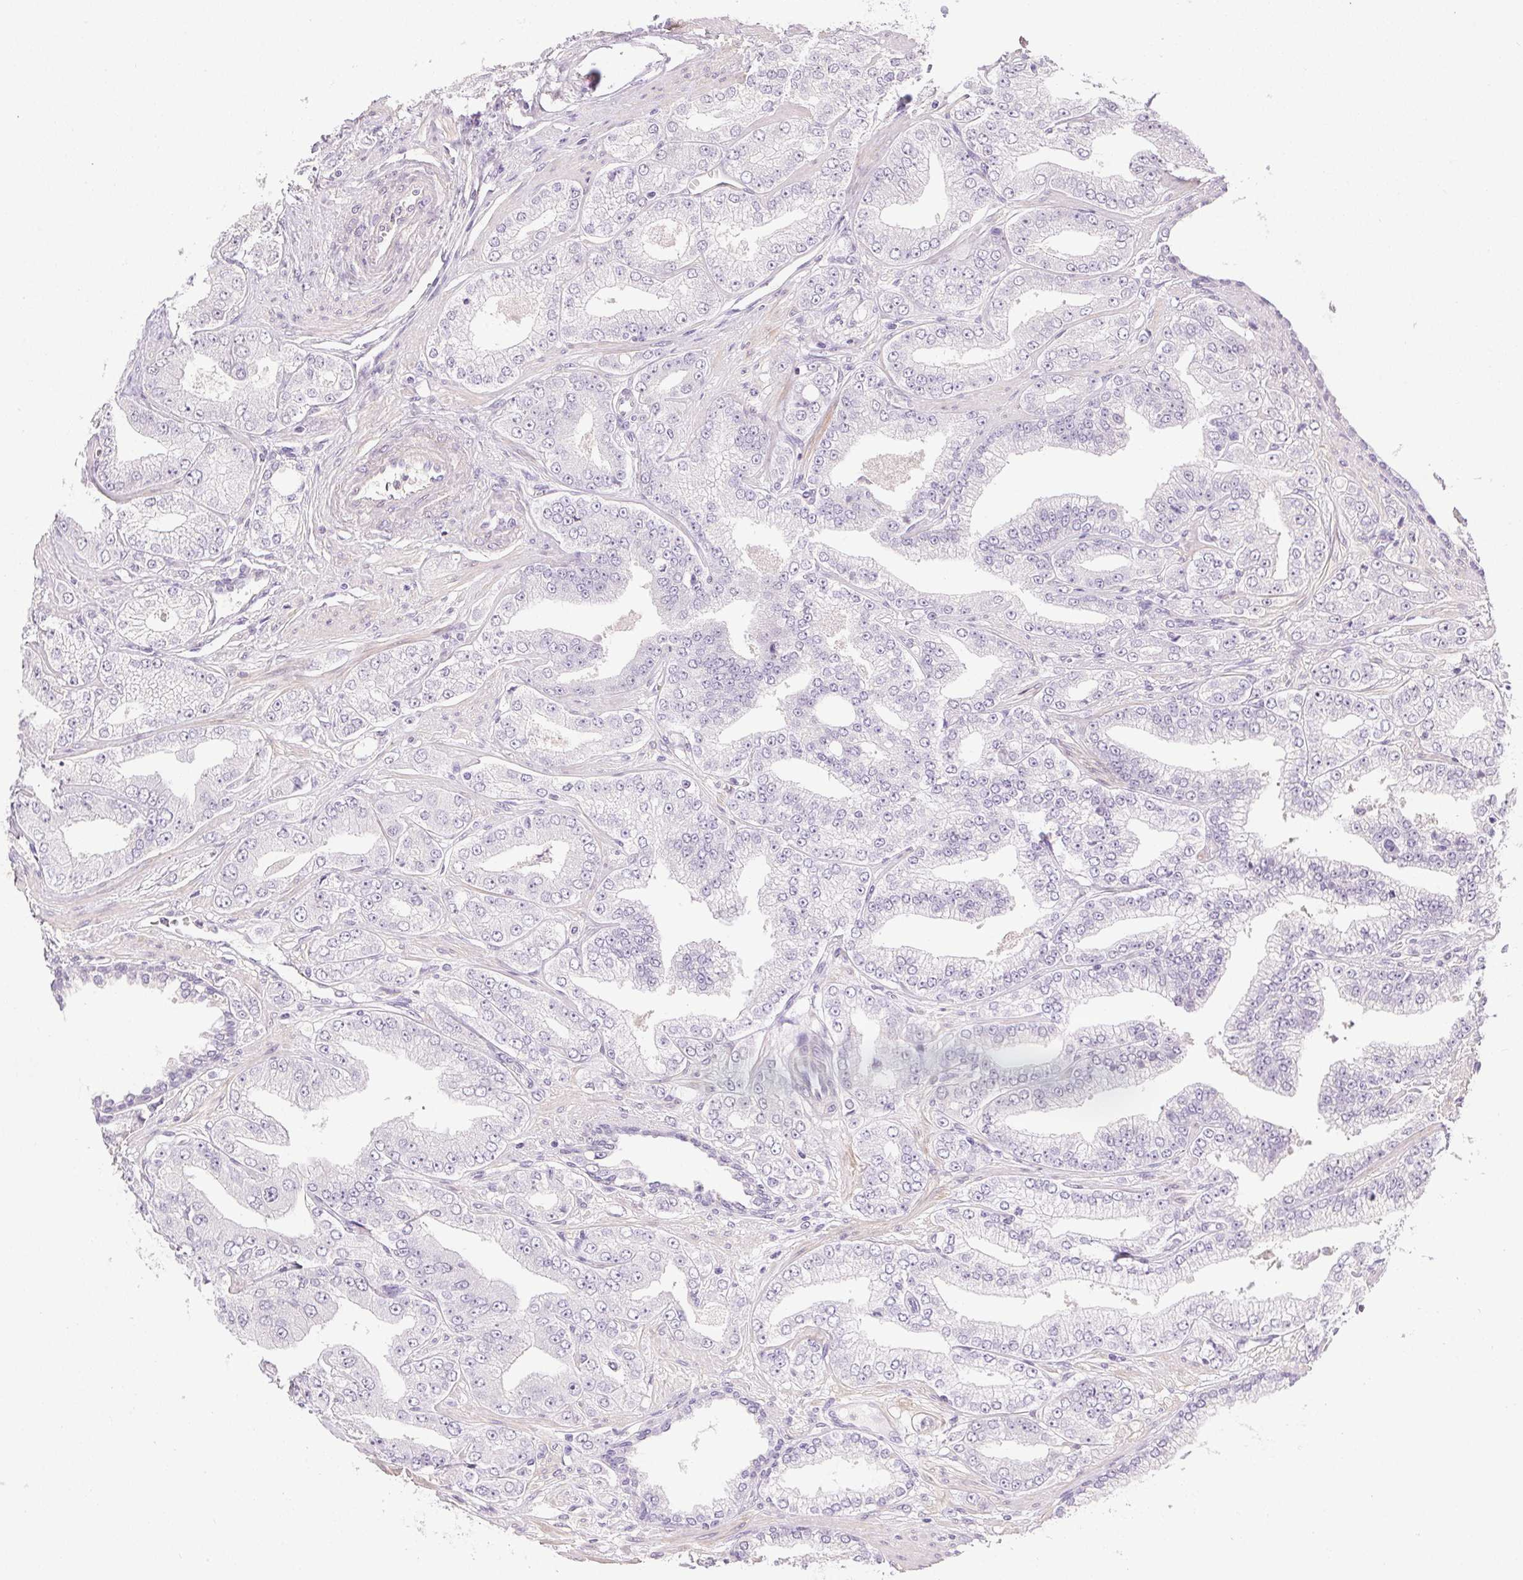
{"staining": {"intensity": "negative", "quantity": "none", "location": "none"}, "tissue": "prostate cancer", "cell_type": "Tumor cells", "image_type": "cancer", "snomed": [{"axis": "morphology", "description": "Adenocarcinoma, Low grade"}, {"axis": "topography", "description": "Prostate"}], "caption": "Tumor cells show no significant protein staining in adenocarcinoma (low-grade) (prostate).", "gene": "PRL", "patient": {"sex": "male", "age": 60}}